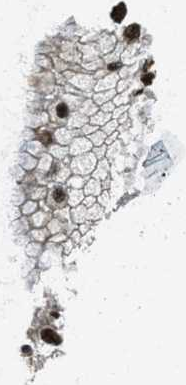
{"staining": {"intensity": "strong", "quantity": ">75%", "location": "cytoplasmic/membranous,nuclear"}, "tissue": "ovarian cancer", "cell_type": "Tumor cells", "image_type": "cancer", "snomed": [{"axis": "morphology", "description": "Cystadenocarcinoma, mucinous, NOS"}, {"axis": "topography", "description": "Ovary"}], "caption": "Ovarian cancer was stained to show a protein in brown. There is high levels of strong cytoplasmic/membranous and nuclear staining in approximately >75% of tumor cells. The staining was performed using DAB, with brown indicating positive protein expression. Nuclei are stained blue with hematoxylin.", "gene": "TARDBP", "patient": {"sex": "female", "age": 57}}